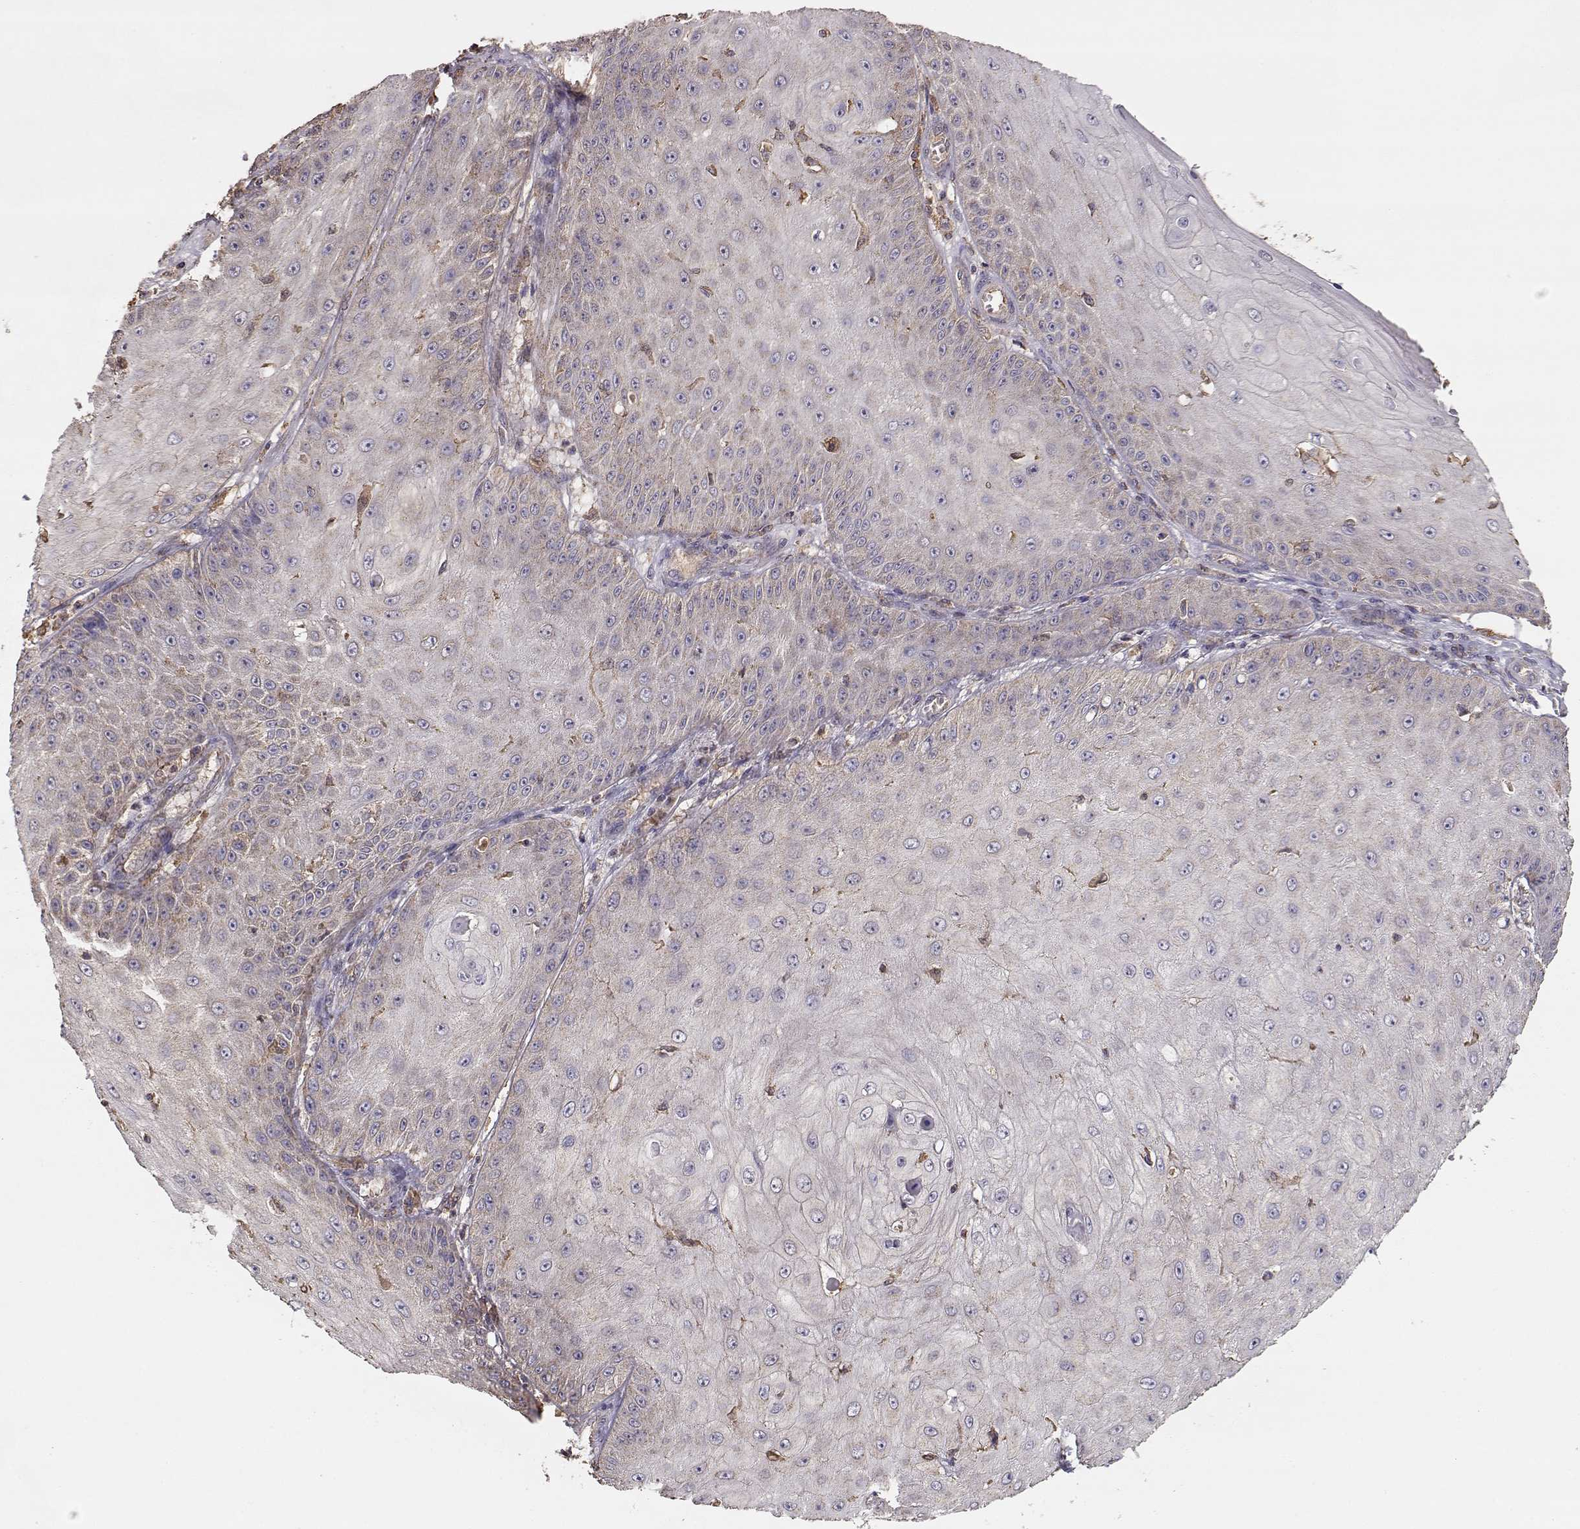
{"staining": {"intensity": "weak", "quantity": "25%-75%", "location": "cytoplasmic/membranous"}, "tissue": "skin cancer", "cell_type": "Tumor cells", "image_type": "cancer", "snomed": [{"axis": "morphology", "description": "Squamous cell carcinoma, NOS"}, {"axis": "topography", "description": "Skin"}], "caption": "A histopathology image of human skin cancer stained for a protein exhibits weak cytoplasmic/membranous brown staining in tumor cells. The staining was performed using DAB (3,3'-diaminobenzidine) to visualize the protein expression in brown, while the nuclei were stained in blue with hematoxylin (Magnification: 20x).", "gene": "TARS3", "patient": {"sex": "male", "age": 70}}